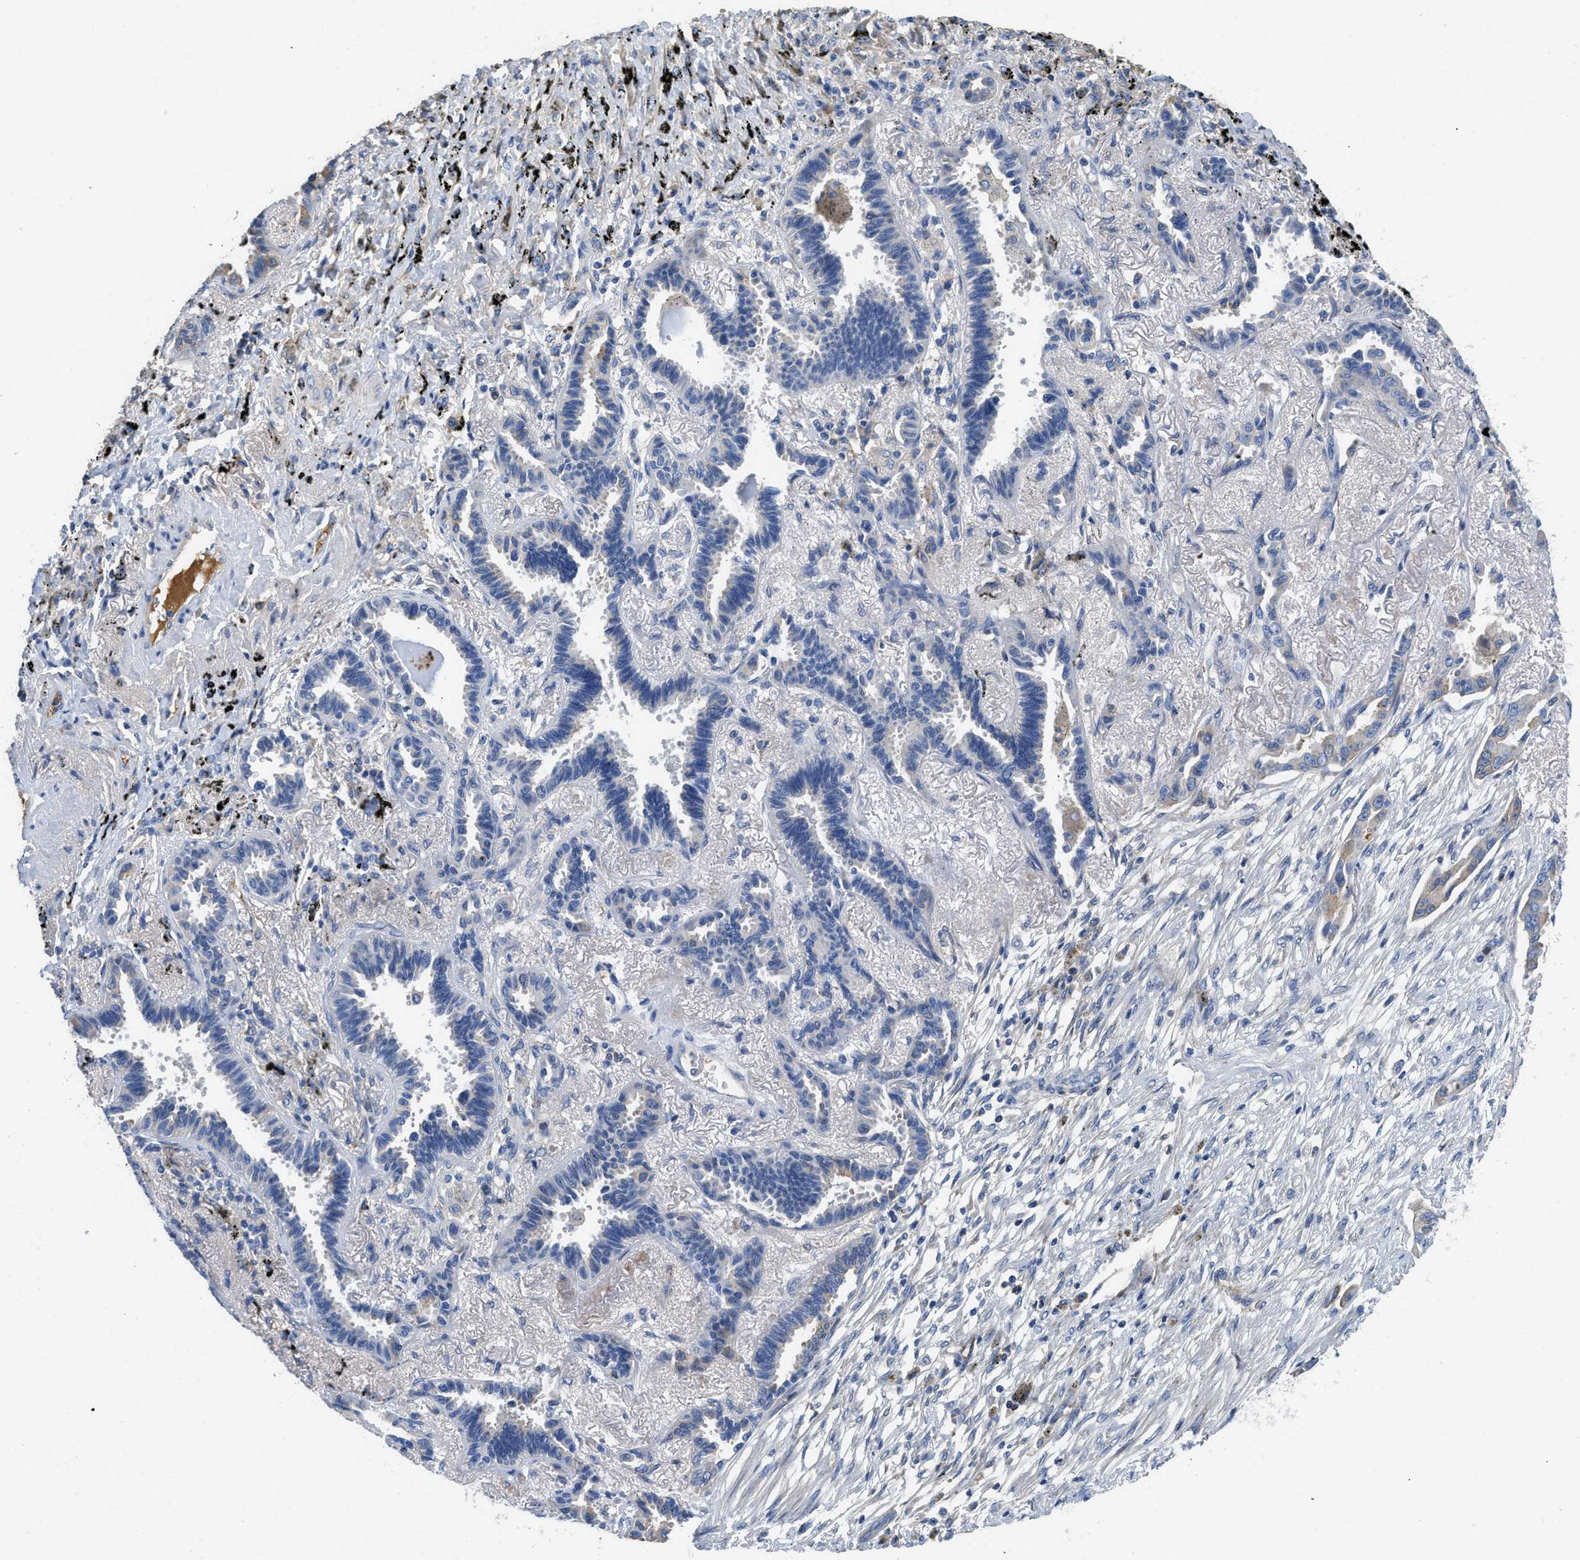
{"staining": {"intensity": "negative", "quantity": "none", "location": "none"}, "tissue": "lung cancer", "cell_type": "Tumor cells", "image_type": "cancer", "snomed": [{"axis": "morphology", "description": "Adenocarcinoma, NOS"}, {"axis": "topography", "description": "Lung"}], "caption": "High magnification brightfield microscopy of adenocarcinoma (lung) stained with DAB (brown) and counterstained with hematoxylin (blue): tumor cells show no significant staining.", "gene": "C1S", "patient": {"sex": "male", "age": 59}}